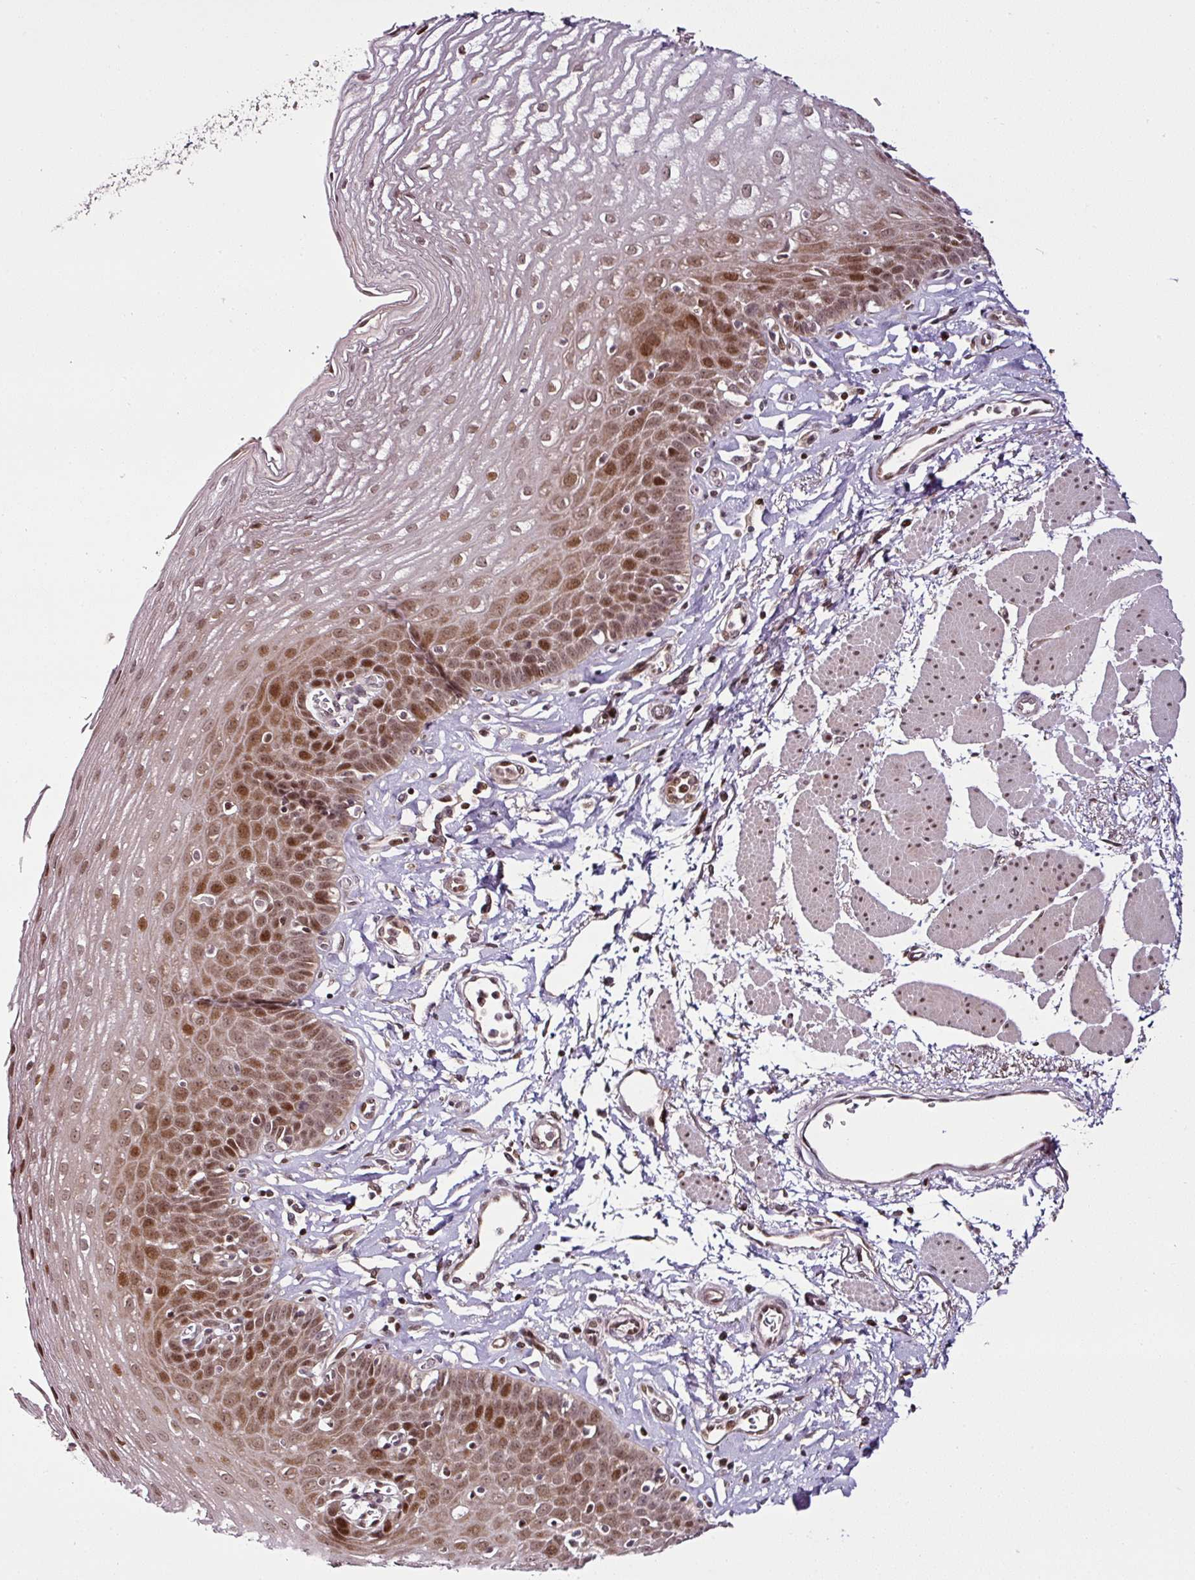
{"staining": {"intensity": "strong", "quantity": "25%-75%", "location": "nuclear"}, "tissue": "esophagus", "cell_type": "Squamous epithelial cells", "image_type": "normal", "snomed": [{"axis": "morphology", "description": "Normal tissue, NOS"}, {"axis": "topography", "description": "Esophagus"}], "caption": "The image shows a brown stain indicating the presence of a protein in the nuclear of squamous epithelial cells in esophagus.", "gene": "COPRS", "patient": {"sex": "female", "age": 81}}